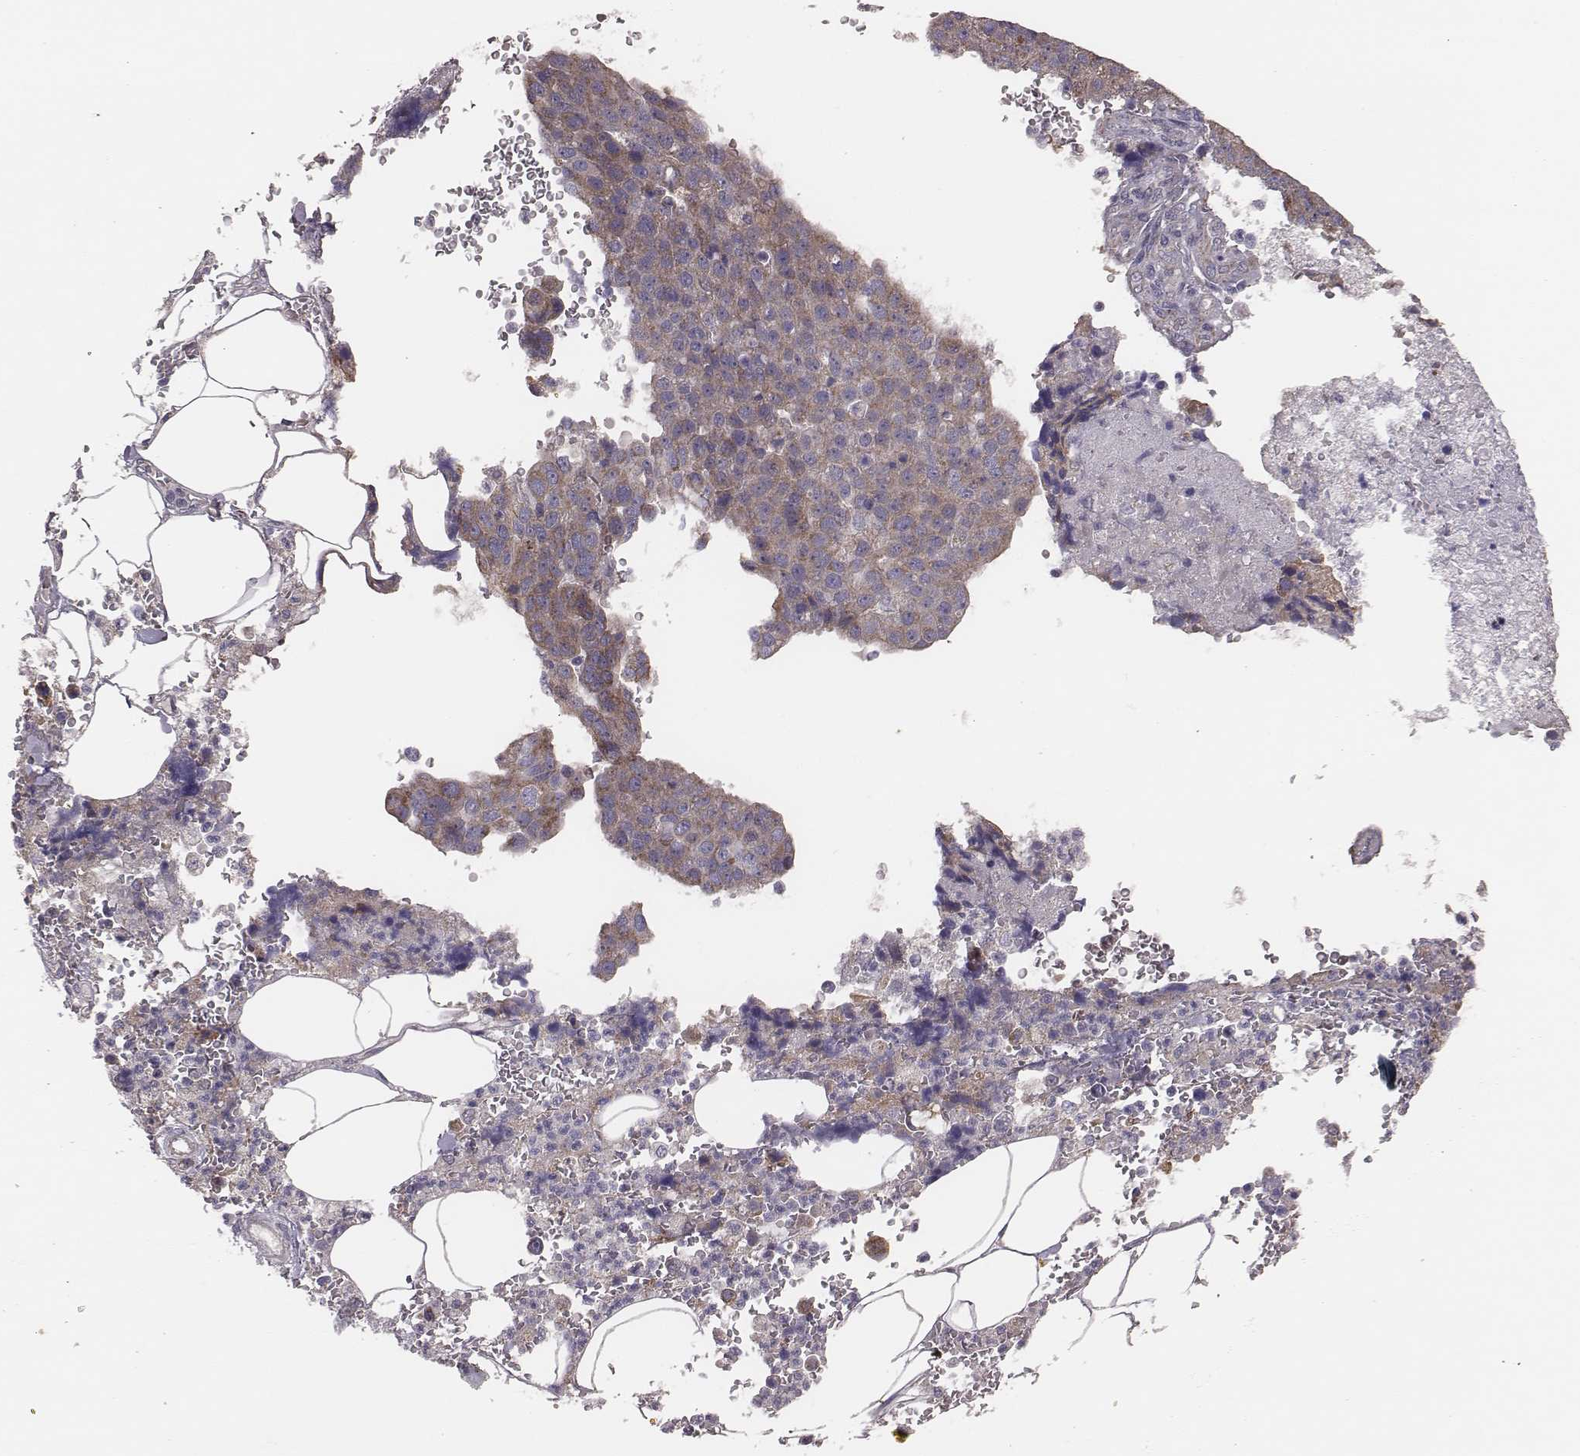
{"staining": {"intensity": "weak", "quantity": ">75%", "location": "cytoplasmic/membranous"}, "tissue": "pancreatic cancer", "cell_type": "Tumor cells", "image_type": "cancer", "snomed": [{"axis": "morphology", "description": "Adenocarcinoma, NOS"}, {"axis": "topography", "description": "Pancreas"}], "caption": "DAB (3,3'-diaminobenzidine) immunohistochemical staining of human adenocarcinoma (pancreatic) shows weak cytoplasmic/membranous protein staining in about >75% of tumor cells.", "gene": "HAVCR1", "patient": {"sex": "female", "age": 61}}